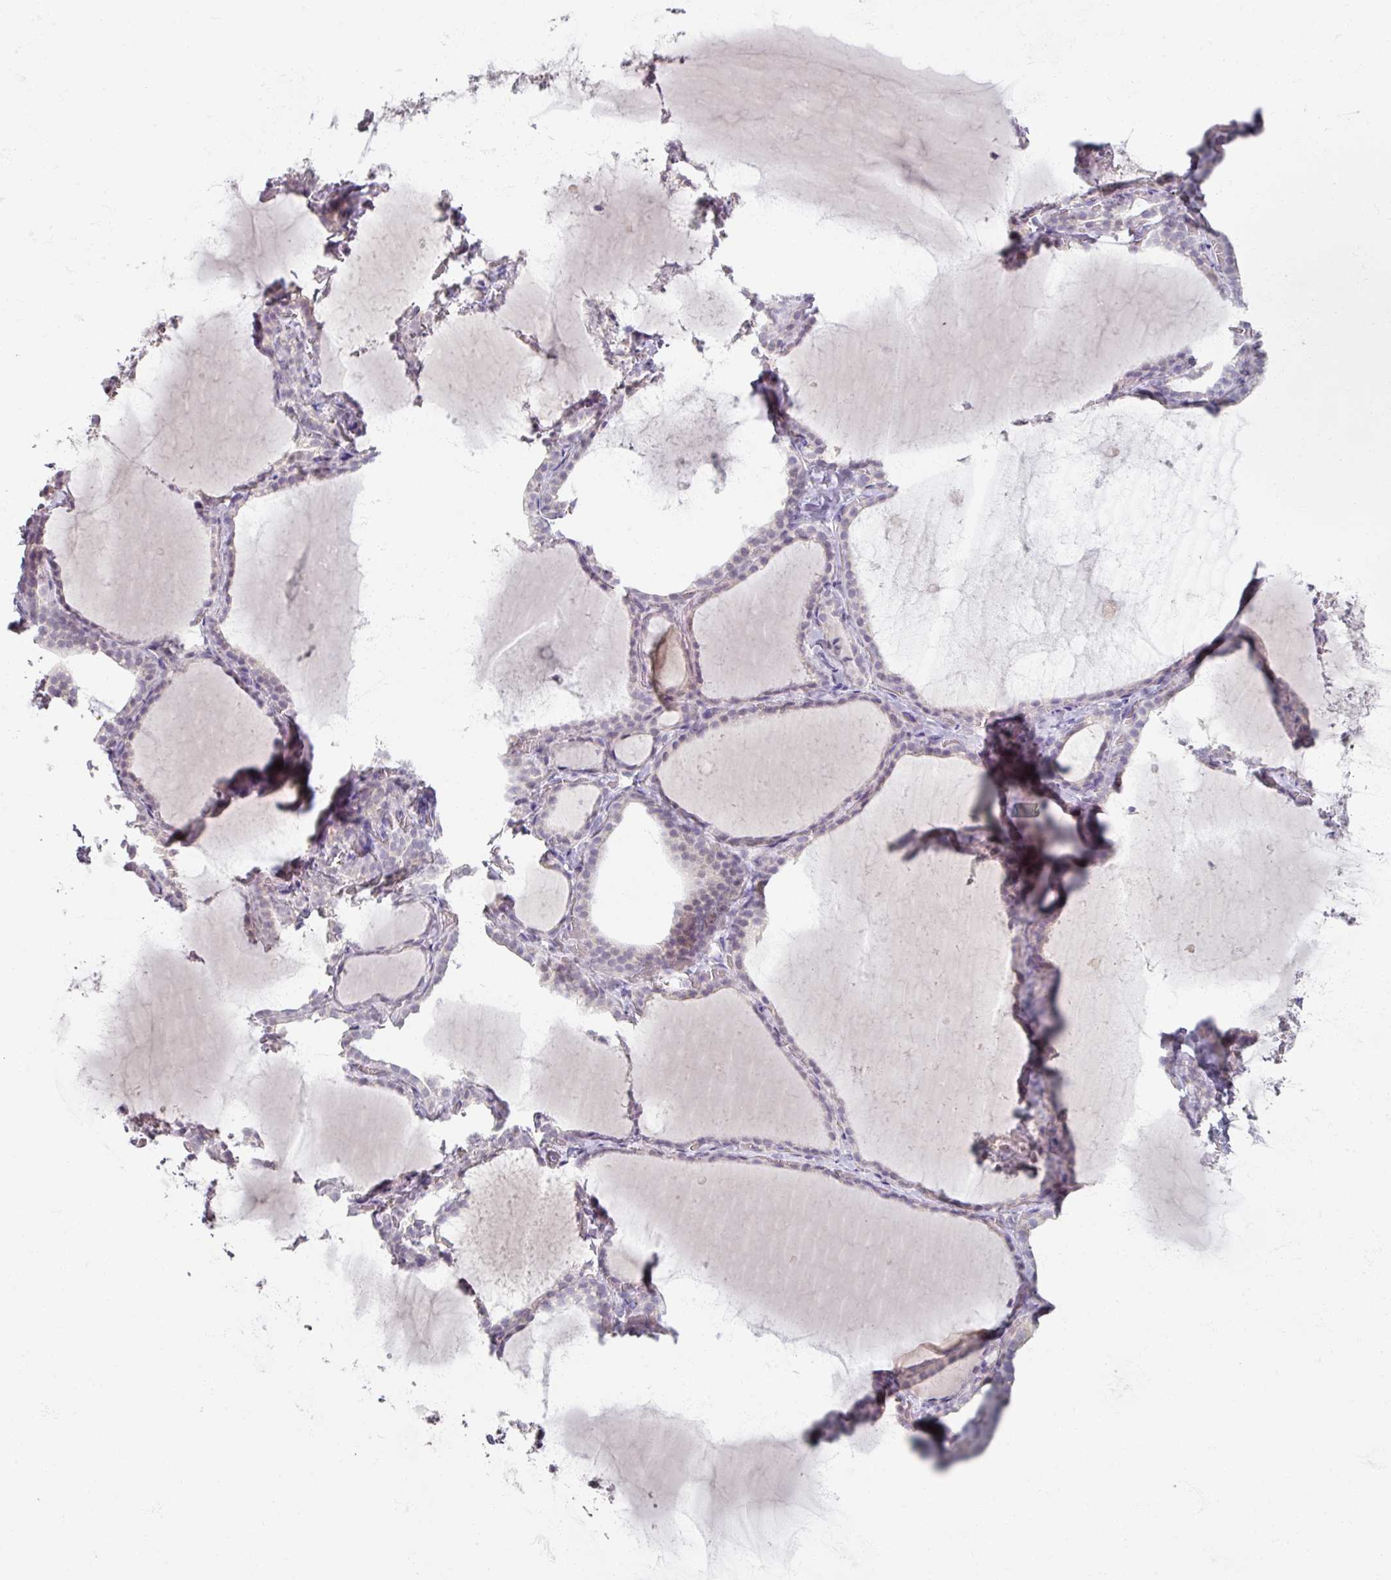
{"staining": {"intensity": "negative", "quantity": "none", "location": "none"}, "tissue": "thyroid gland", "cell_type": "Glandular cells", "image_type": "normal", "snomed": [{"axis": "morphology", "description": "Normal tissue, NOS"}, {"axis": "topography", "description": "Thyroid gland"}], "caption": "The IHC photomicrograph has no significant positivity in glandular cells of thyroid gland. (DAB (3,3'-diaminobenzidine) IHC with hematoxylin counter stain).", "gene": "SOX11", "patient": {"sex": "female", "age": 22}}